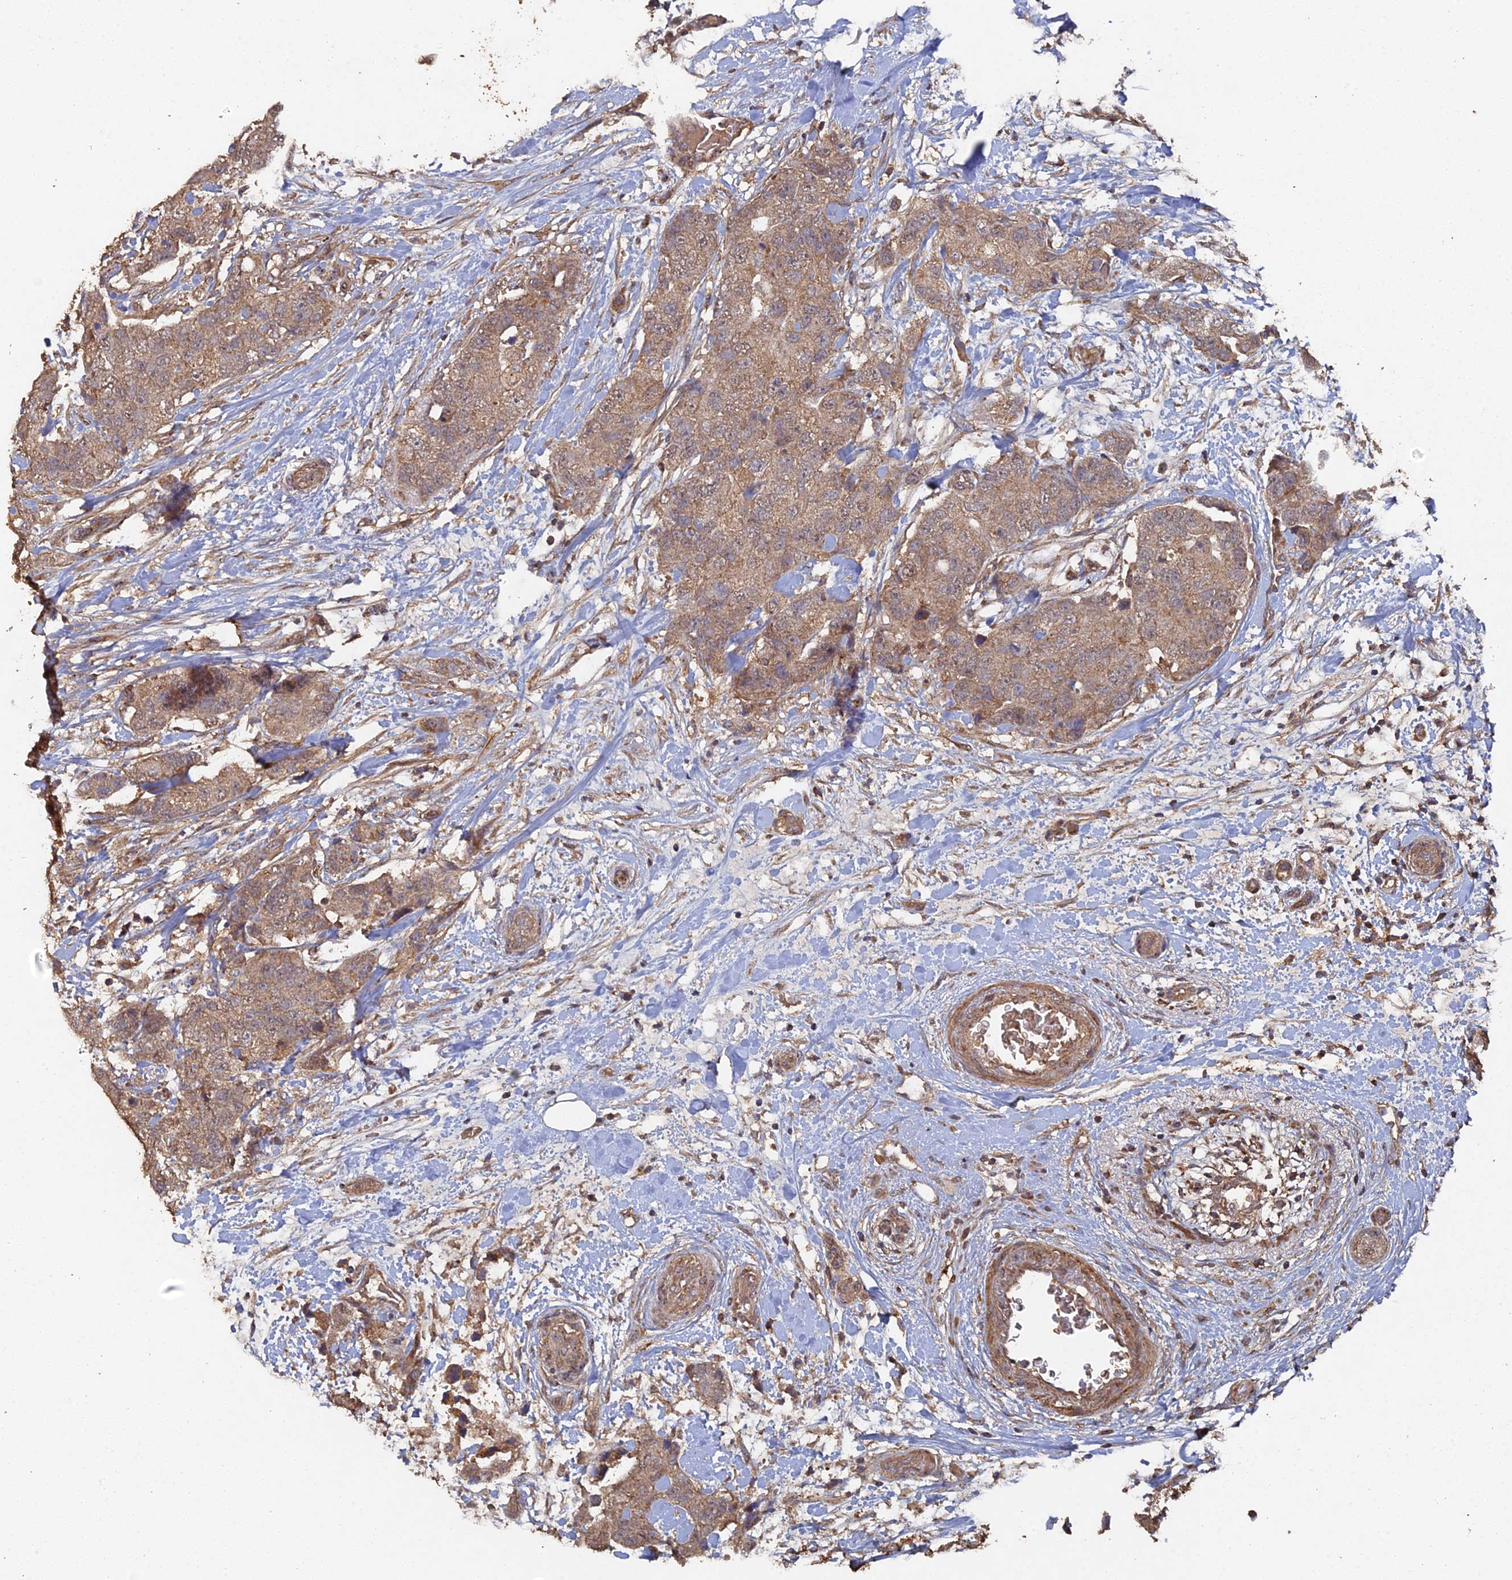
{"staining": {"intensity": "moderate", "quantity": ">75%", "location": "cytoplasmic/membranous"}, "tissue": "breast cancer", "cell_type": "Tumor cells", "image_type": "cancer", "snomed": [{"axis": "morphology", "description": "Duct carcinoma"}, {"axis": "topography", "description": "Breast"}], "caption": "Breast cancer (invasive ductal carcinoma) stained for a protein (brown) reveals moderate cytoplasmic/membranous positive positivity in approximately >75% of tumor cells.", "gene": "SPANXN4", "patient": {"sex": "female", "age": 62}}